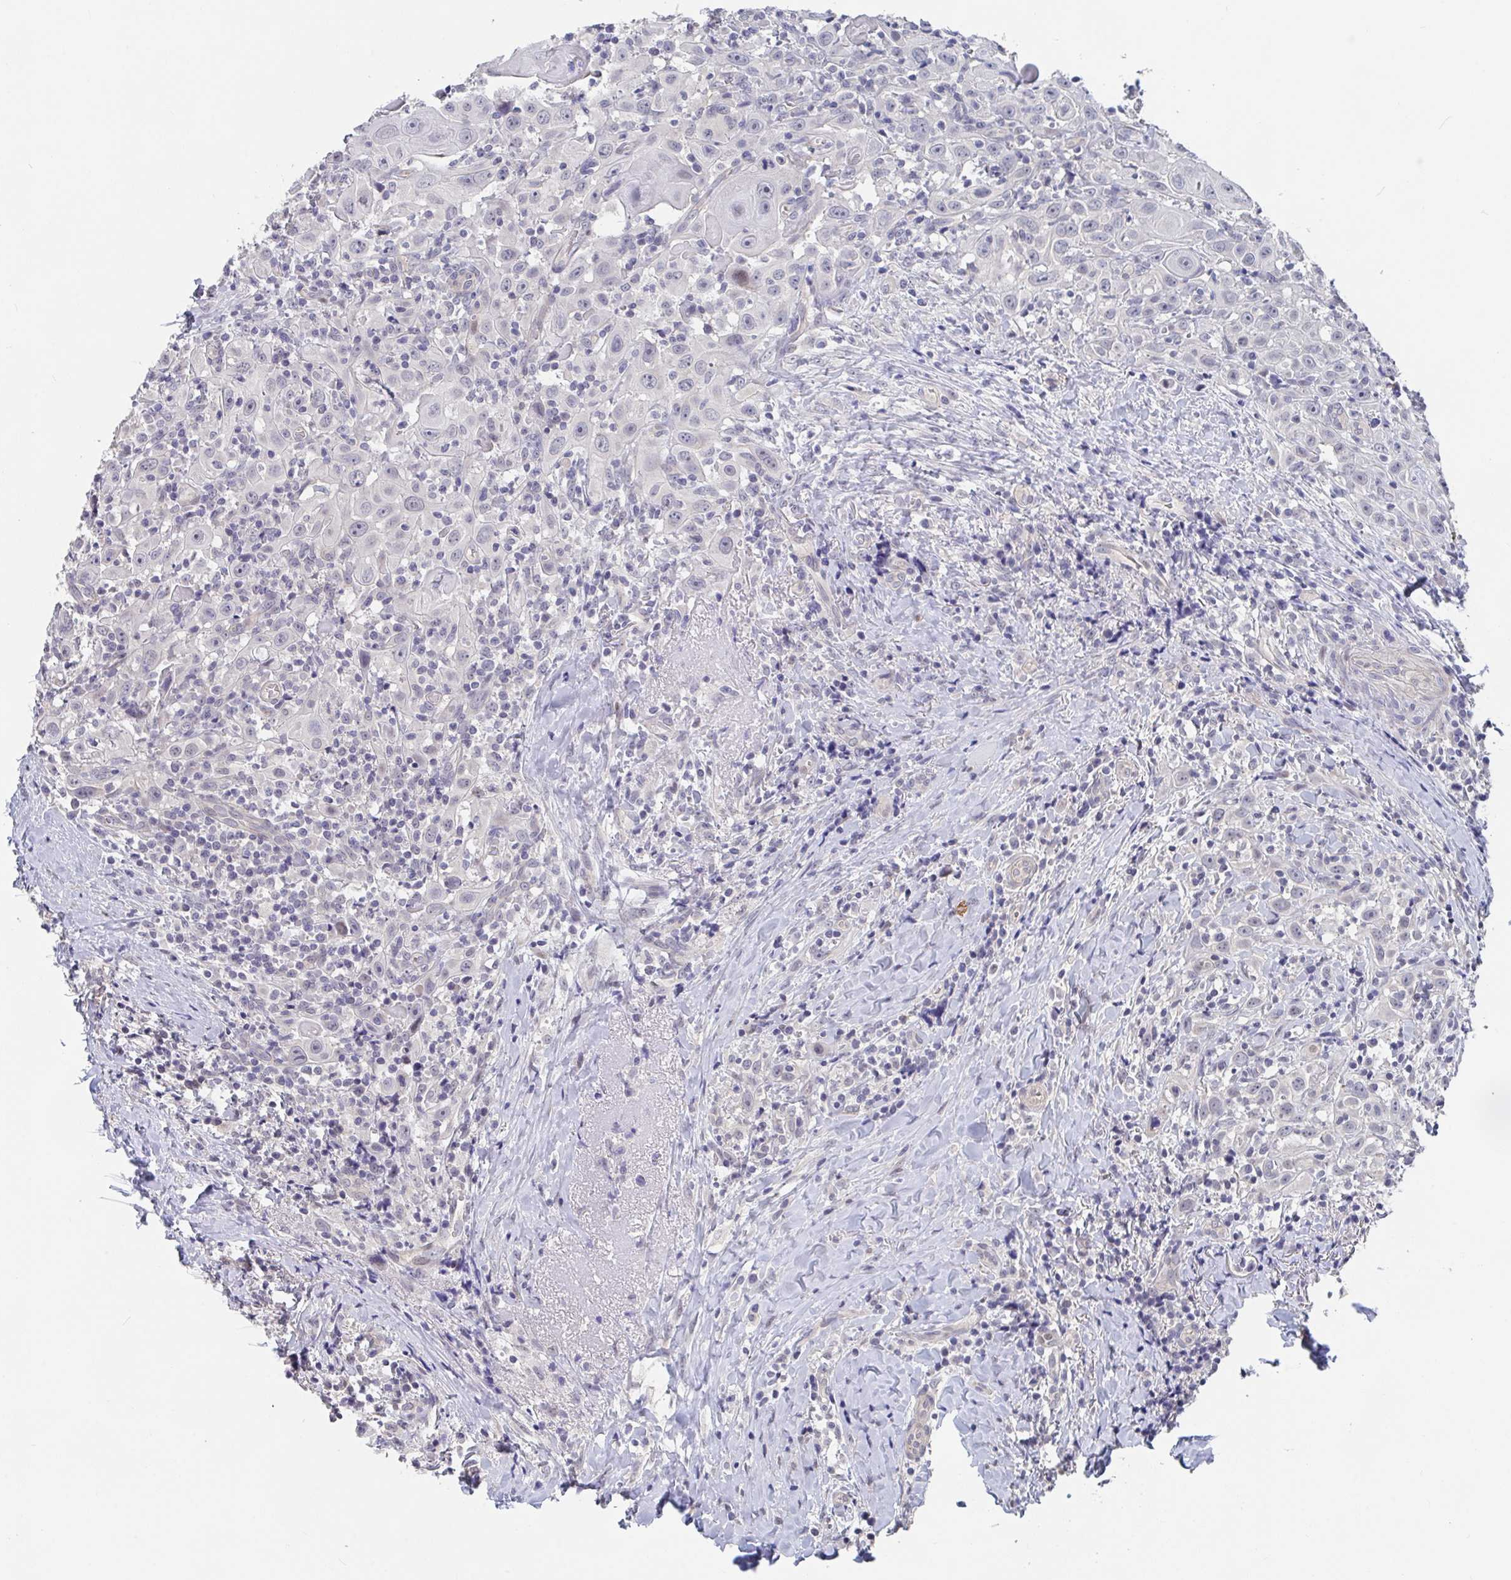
{"staining": {"intensity": "negative", "quantity": "none", "location": "none"}, "tissue": "head and neck cancer", "cell_type": "Tumor cells", "image_type": "cancer", "snomed": [{"axis": "morphology", "description": "Squamous cell carcinoma, NOS"}, {"axis": "topography", "description": "Head-Neck"}], "caption": "This is an immunohistochemistry photomicrograph of head and neck cancer (squamous cell carcinoma). There is no staining in tumor cells.", "gene": "FAM156B", "patient": {"sex": "female", "age": 95}}